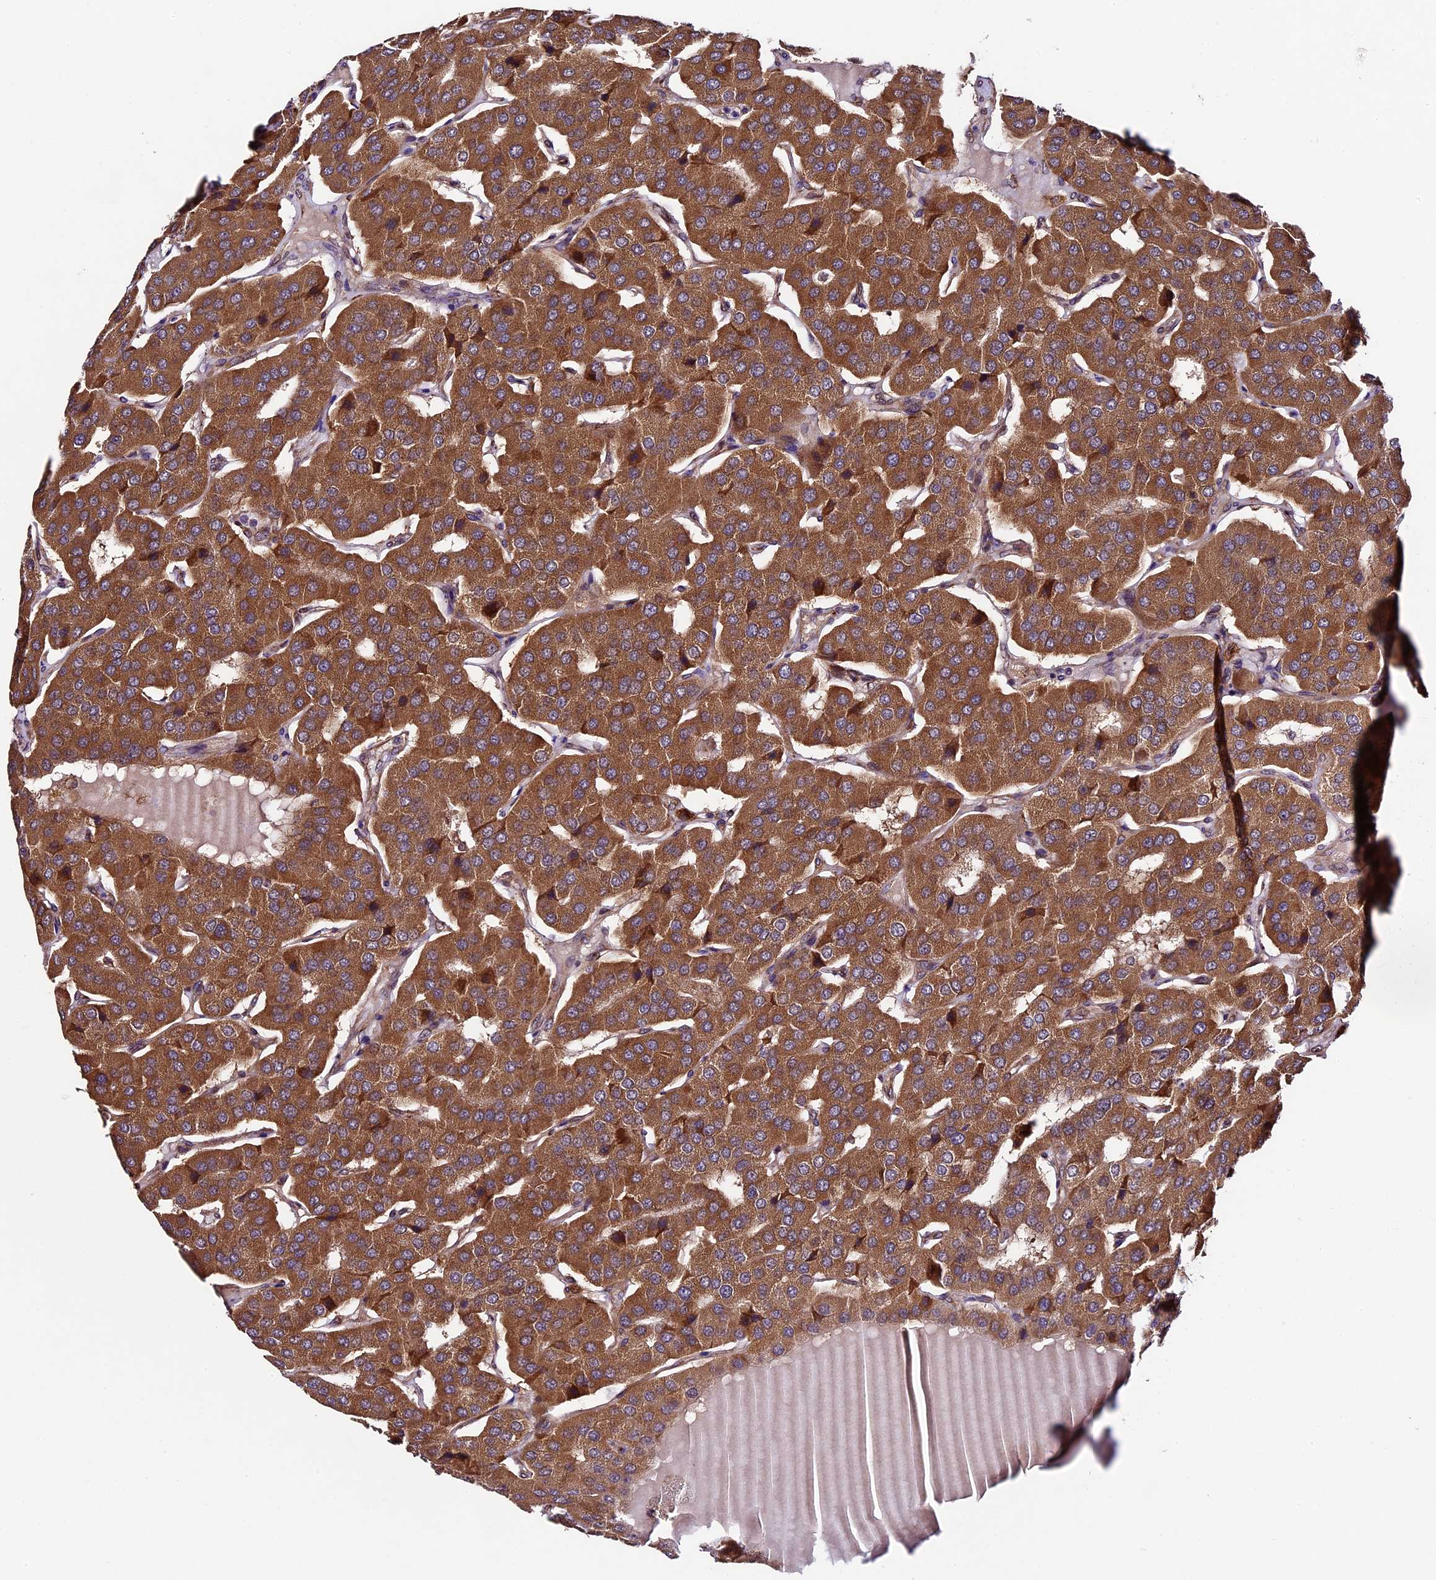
{"staining": {"intensity": "moderate", "quantity": ">75%", "location": "cytoplasmic/membranous"}, "tissue": "parathyroid gland", "cell_type": "Glandular cells", "image_type": "normal", "snomed": [{"axis": "morphology", "description": "Normal tissue, NOS"}, {"axis": "morphology", "description": "Adenoma, NOS"}, {"axis": "topography", "description": "Parathyroid gland"}], "caption": "DAB (3,3'-diaminobenzidine) immunohistochemical staining of benign parathyroid gland shows moderate cytoplasmic/membranous protein positivity in approximately >75% of glandular cells.", "gene": "LSM7", "patient": {"sex": "female", "age": 86}}